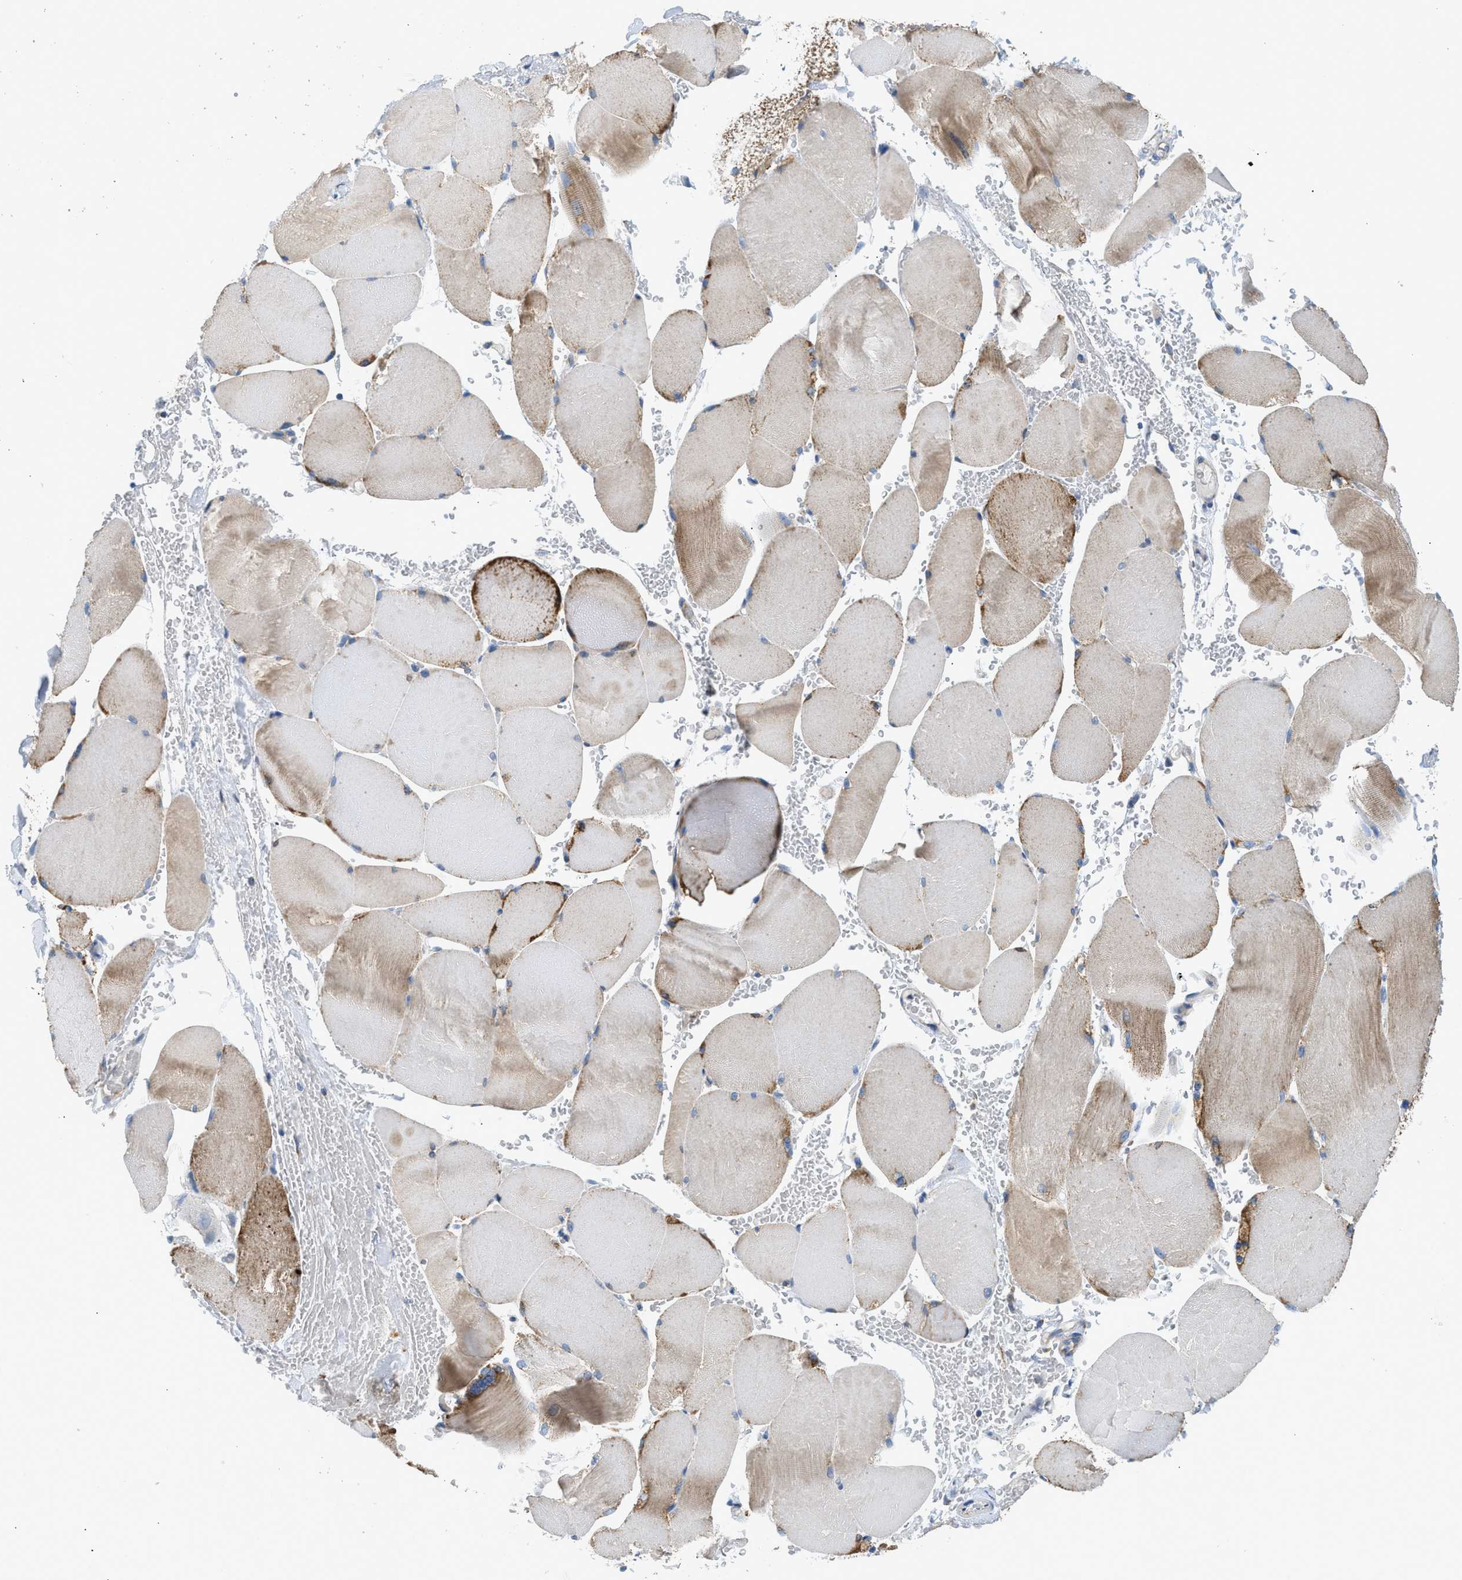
{"staining": {"intensity": "moderate", "quantity": "<25%", "location": "cytoplasmic/membranous"}, "tissue": "skeletal muscle", "cell_type": "Myocytes", "image_type": "normal", "snomed": [{"axis": "morphology", "description": "Normal tissue, NOS"}, {"axis": "topography", "description": "Skin"}, {"axis": "topography", "description": "Skeletal muscle"}], "caption": "The image exhibits a brown stain indicating the presence of a protein in the cytoplasmic/membranous of myocytes in skeletal muscle. Immunohistochemistry stains the protein of interest in brown and the nuclei are stained blue.", "gene": "GOT2", "patient": {"sex": "male", "age": 83}}